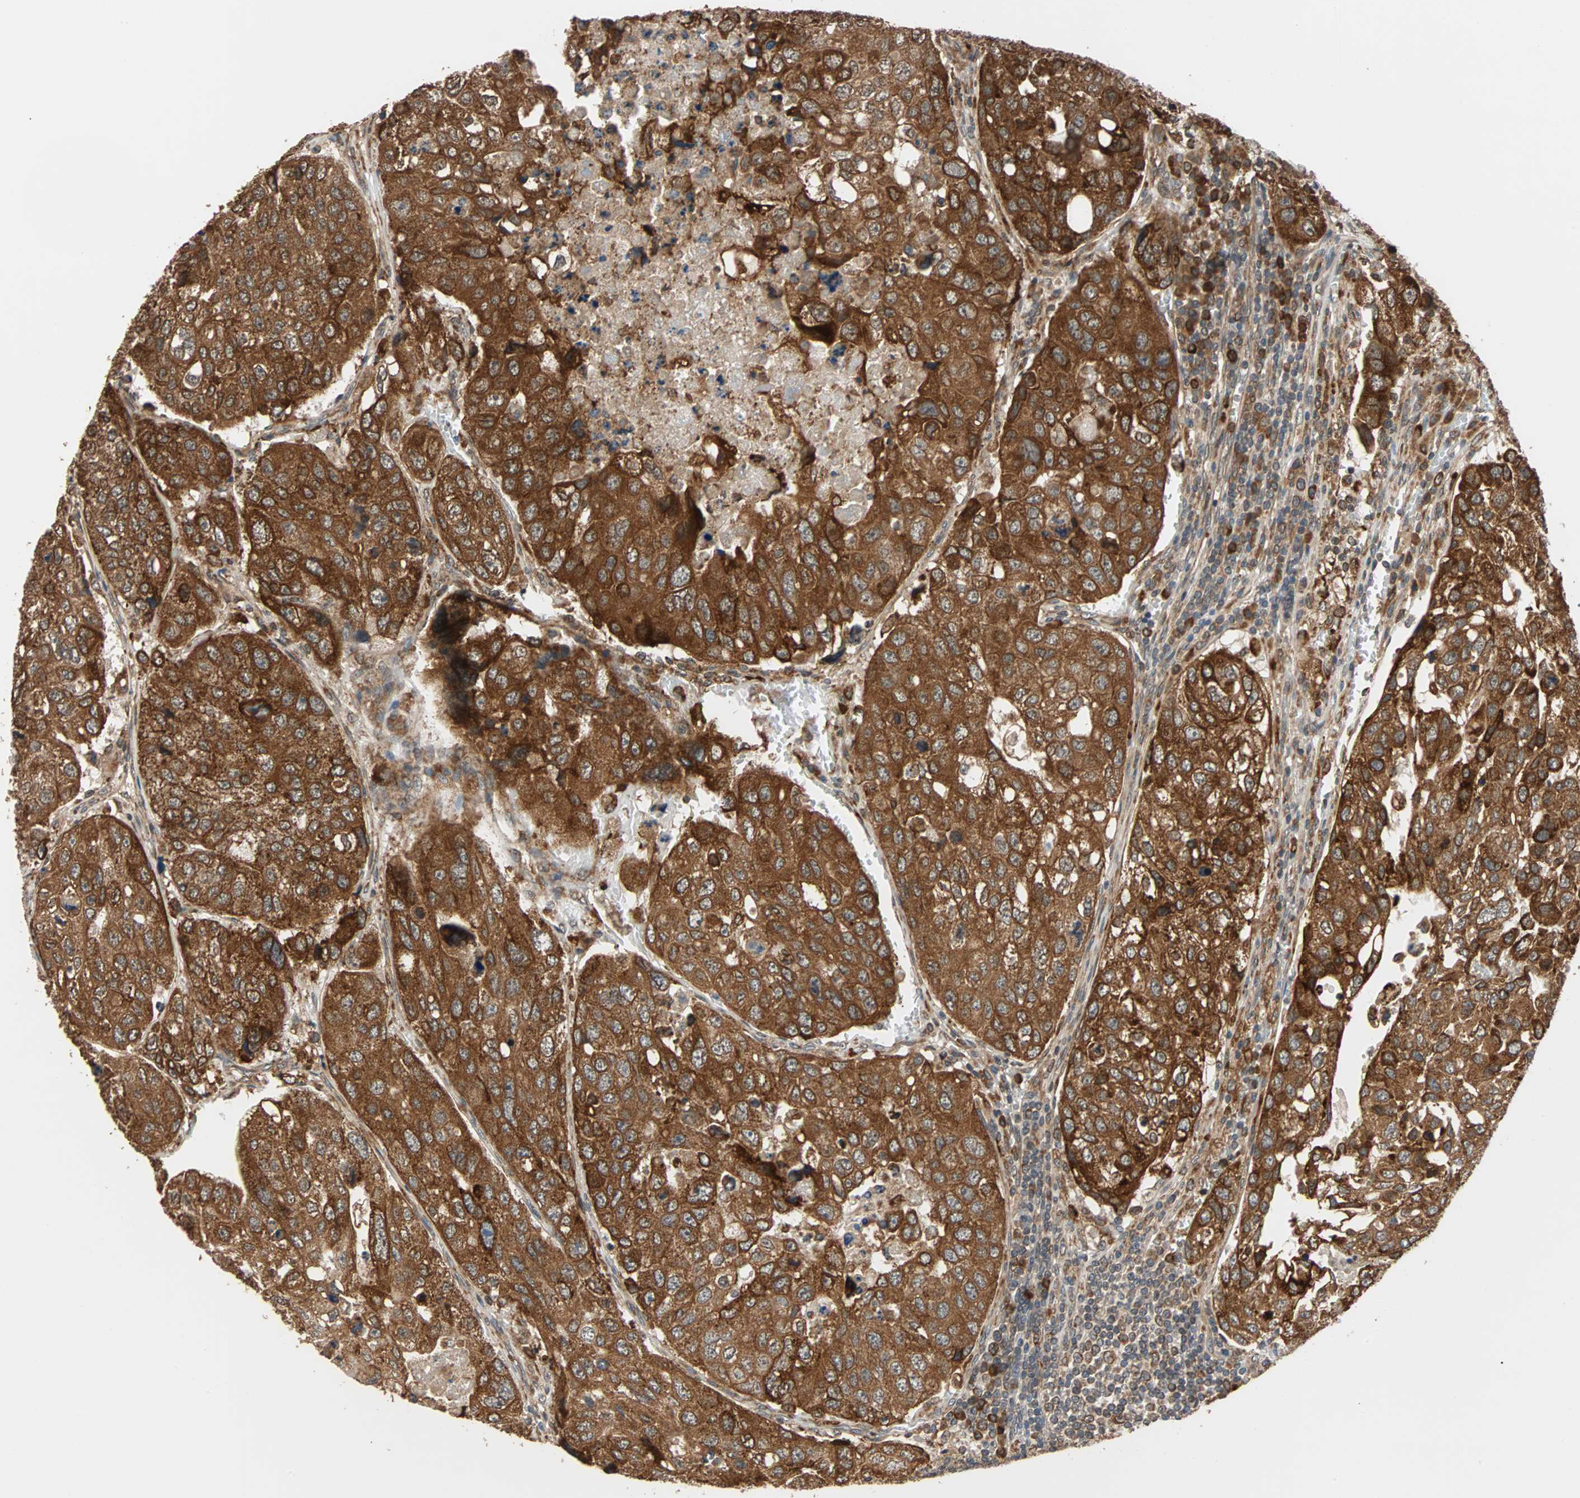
{"staining": {"intensity": "strong", "quantity": ">75%", "location": "cytoplasmic/membranous"}, "tissue": "urothelial cancer", "cell_type": "Tumor cells", "image_type": "cancer", "snomed": [{"axis": "morphology", "description": "Urothelial carcinoma, High grade"}, {"axis": "topography", "description": "Lymph node"}, {"axis": "topography", "description": "Urinary bladder"}], "caption": "Immunohistochemical staining of urothelial cancer reveals high levels of strong cytoplasmic/membranous protein staining in approximately >75% of tumor cells.", "gene": "AUP1", "patient": {"sex": "male", "age": 51}}